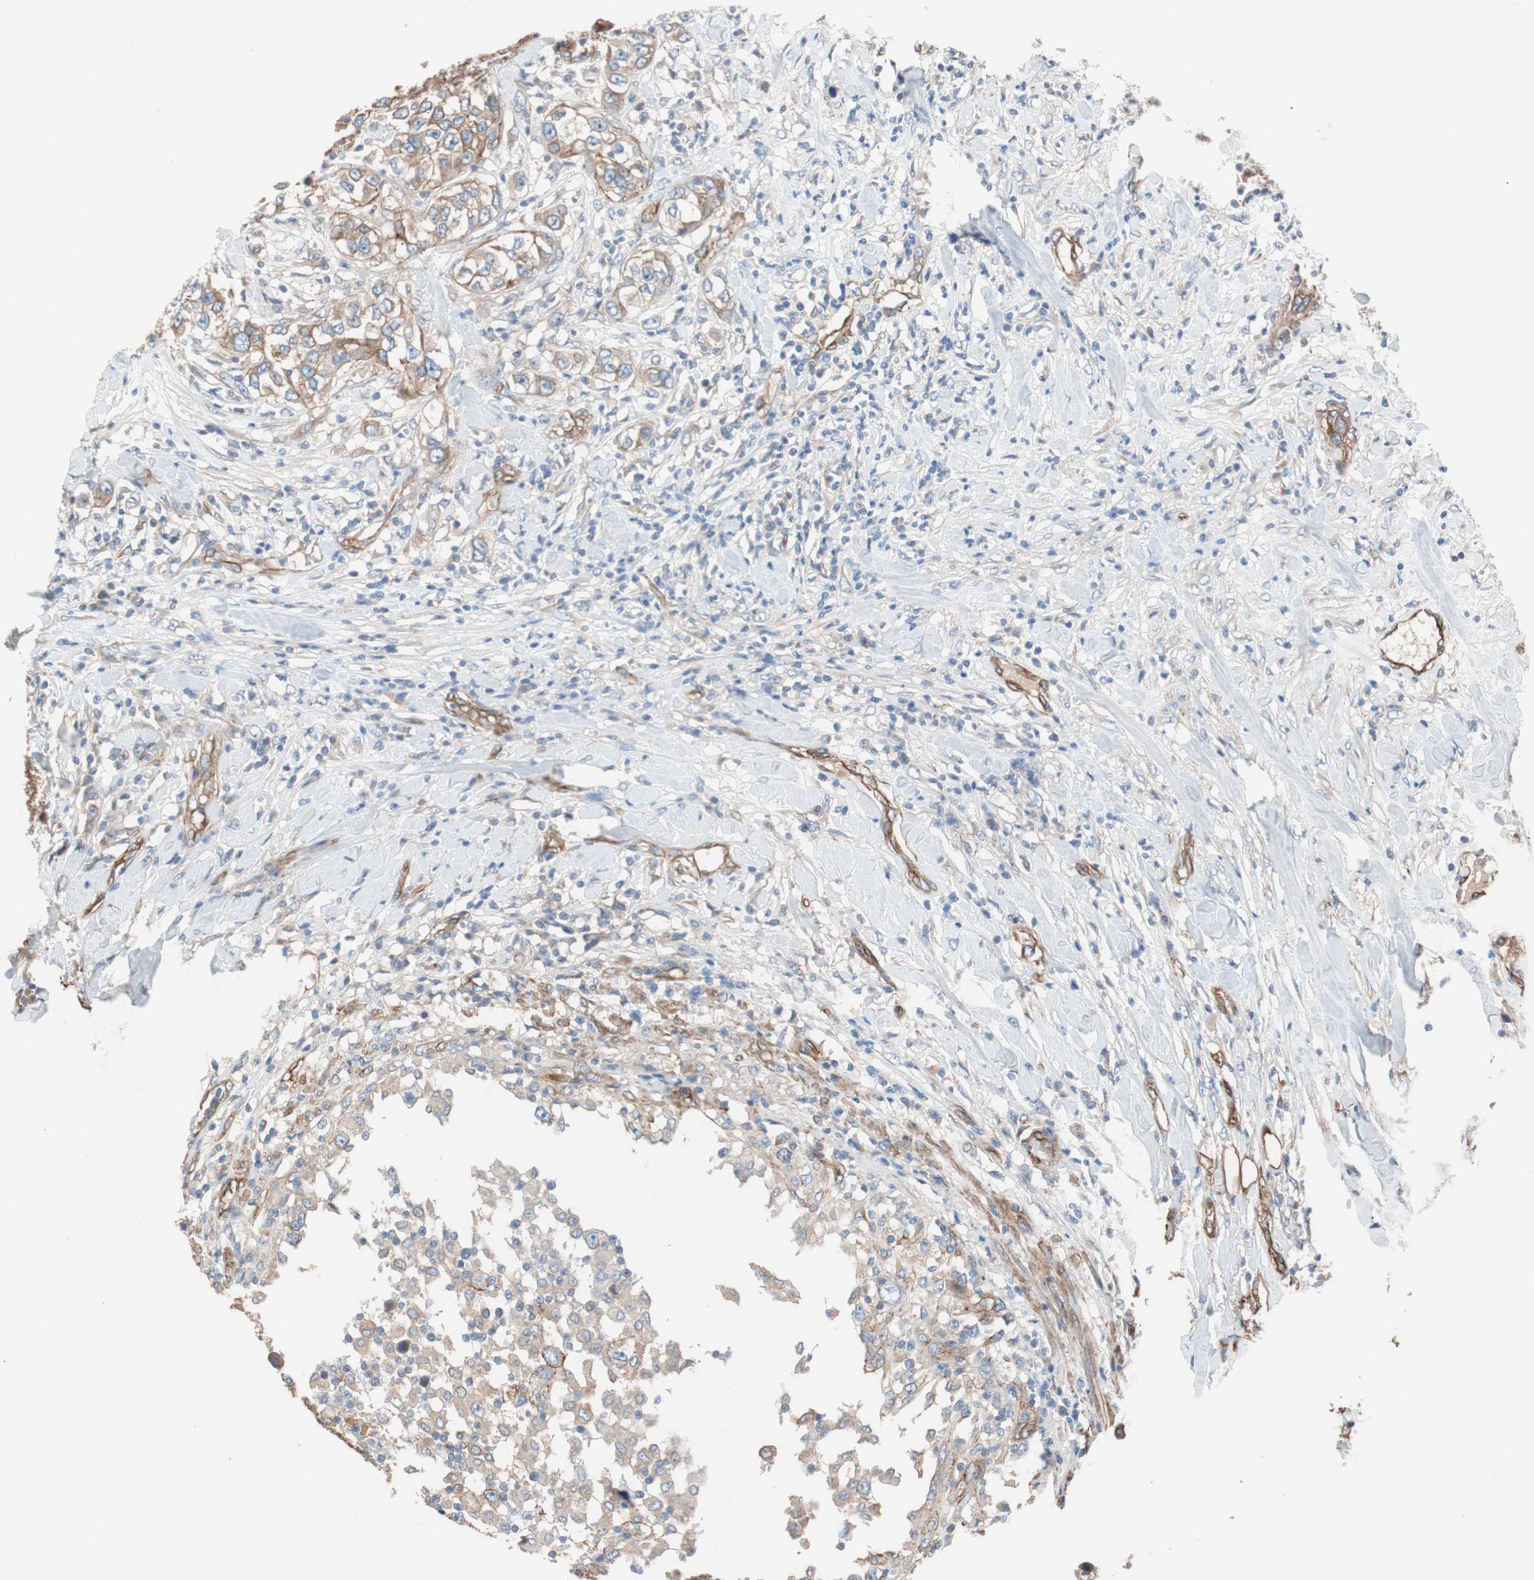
{"staining": {"intensity": "weak", "quantity": "<25%", "location": "cytoplasmic/membranous"}, "tissue": "urothelial cancer", "cell_type": "Tumor cells", "image_type": "cancer", "snomed": [{"axis": "morphology", "description": "Urothelial carcinoma, High grade"}, {"axis": "topography", "description": "Urinary bladder"}], "caption": "Urothelial cancer stained for a protein using immunohistochemistry (IHC) demonstrates no positivity tumor cells.", "gene": "SPINT1", "patient": {"sex": "female", "age": 80}}